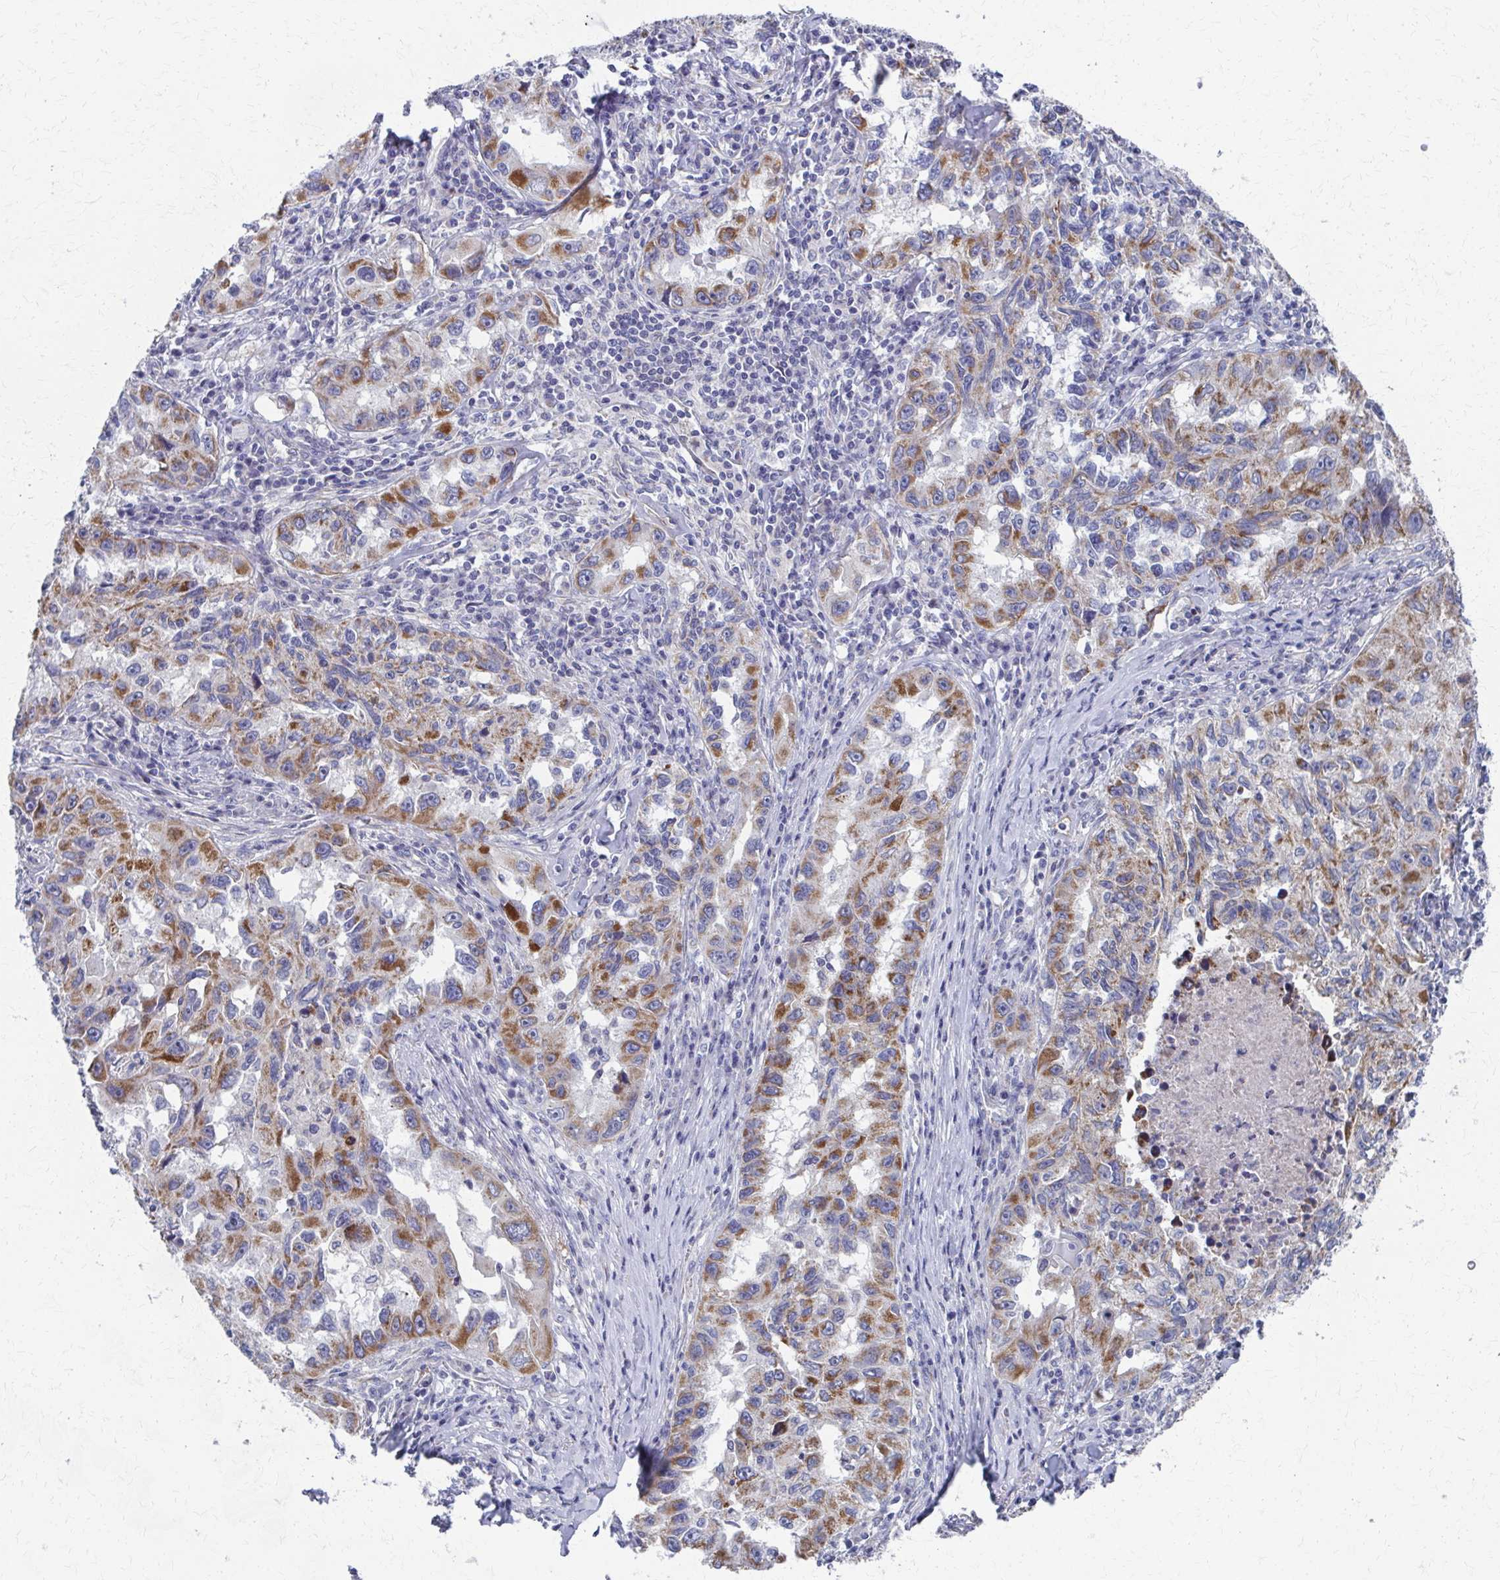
{"staining": {"intensity": "moderate", "quantity": ">75%", "location": "cytoplasmic/membranous"}, "tissue": "lung cancer", "cell_type": "Tumor cells", "image_type": "cancer", "snomed": [{"axis": "morphology", "description": "Adenocarcinoma, NOS"}, {"axis": "topography", "description": "Lung"}], "caption": "Immunohistochemical staining of human lung cancer (adenocarcinoma) demonstrates medium levels of moderate cytoplasmic/membranous protein expression in approximately >75% of tumor cells.", "gene": "FAHD1", "patient": {"sex": "female", "age": 73}}